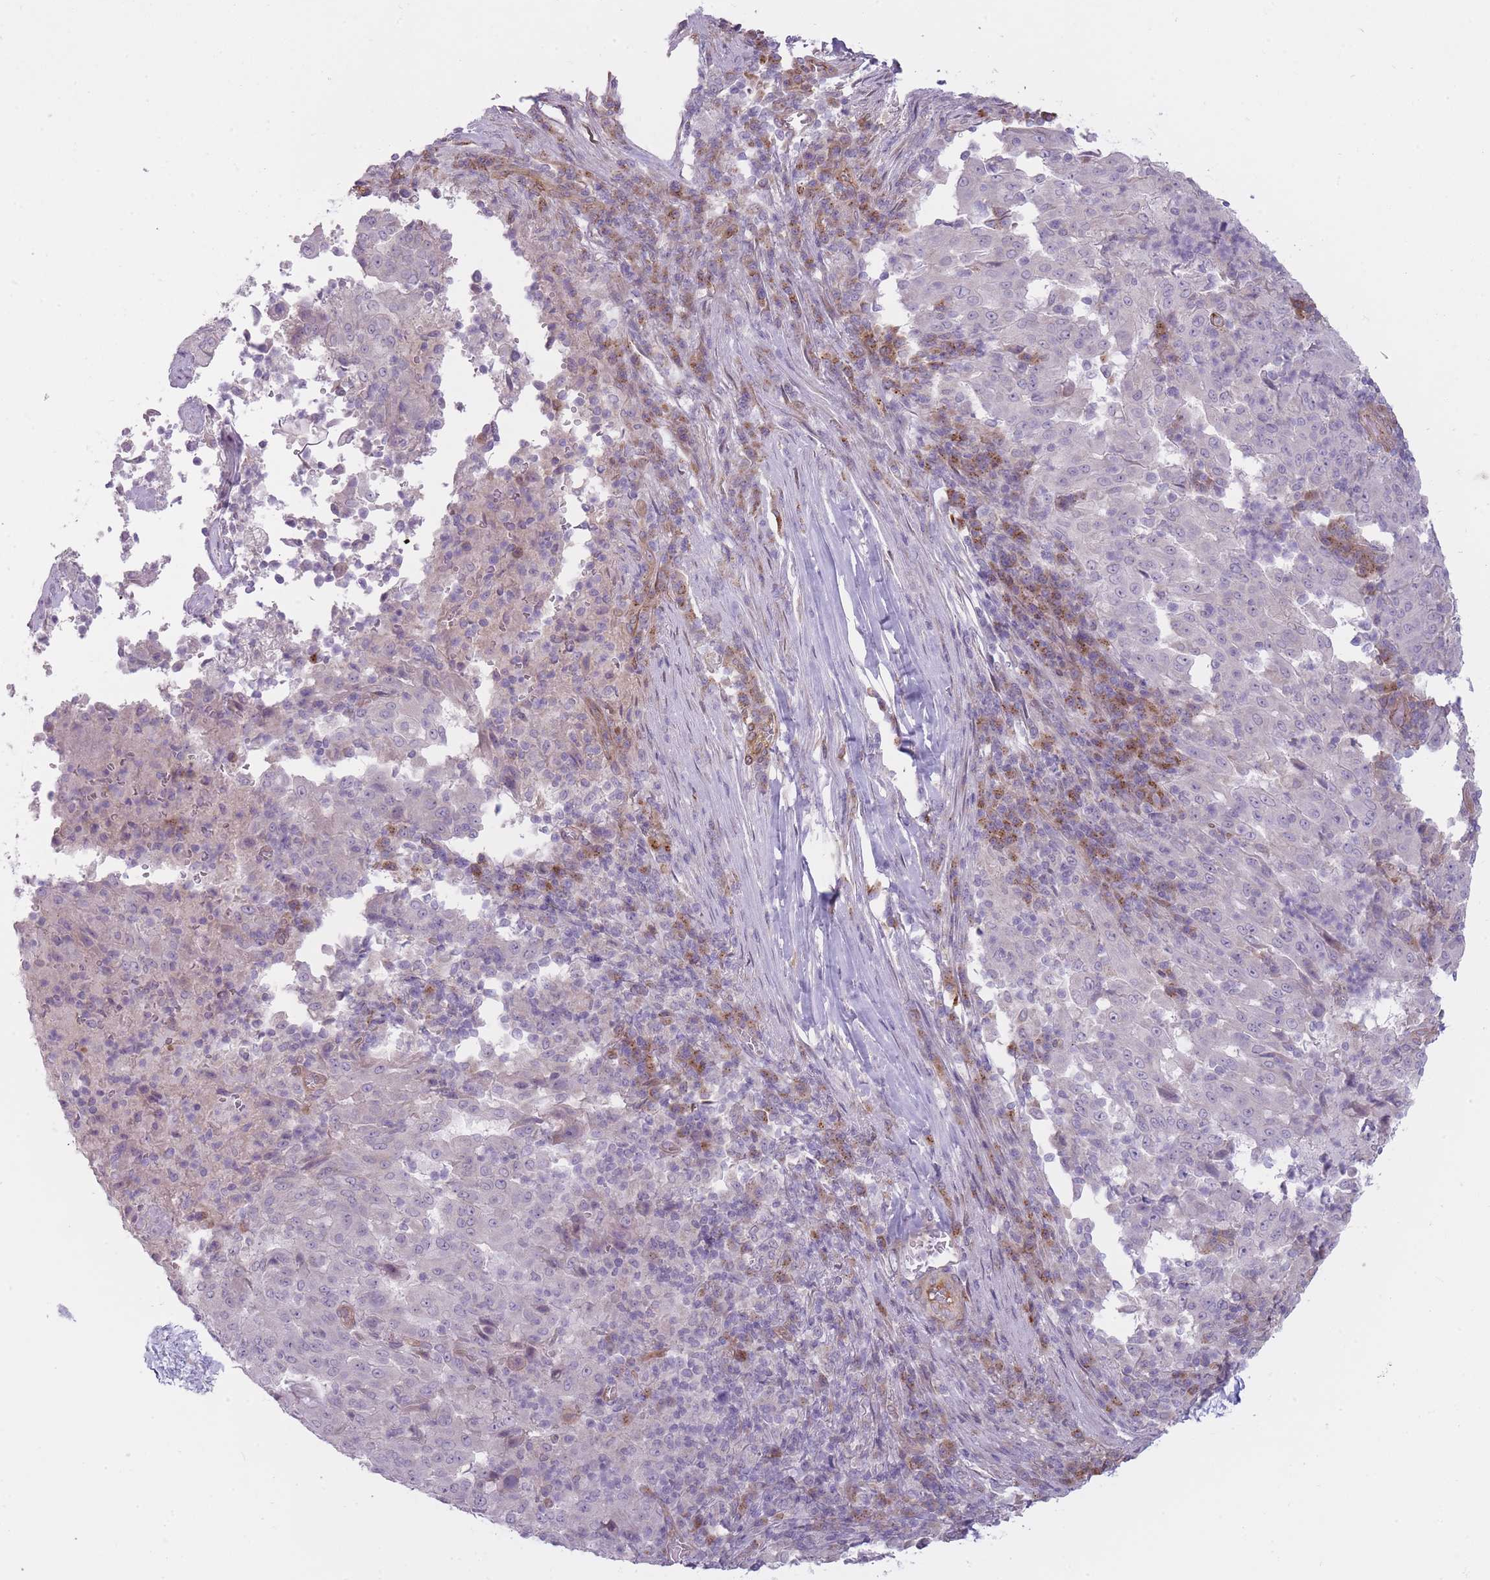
{"staining": {"intensity": "negative", "quantity": "none", "location": "none"}, "tissue": "pancreatic cancer", "cell_type": "Tumor cells", "image_type": "cancer", "snomed": [{"axis": "morphology", "description": "Adenocarcinoma, NOS"}, {"axis": "topography", "description": "Pancreas"}], "caption": "Tumor cells are negative for protein expression in human pancreatic cancer (adenocarcinoma).", "gene": "PGRMC2", "patient": {"sex": "male", "age": 63}}